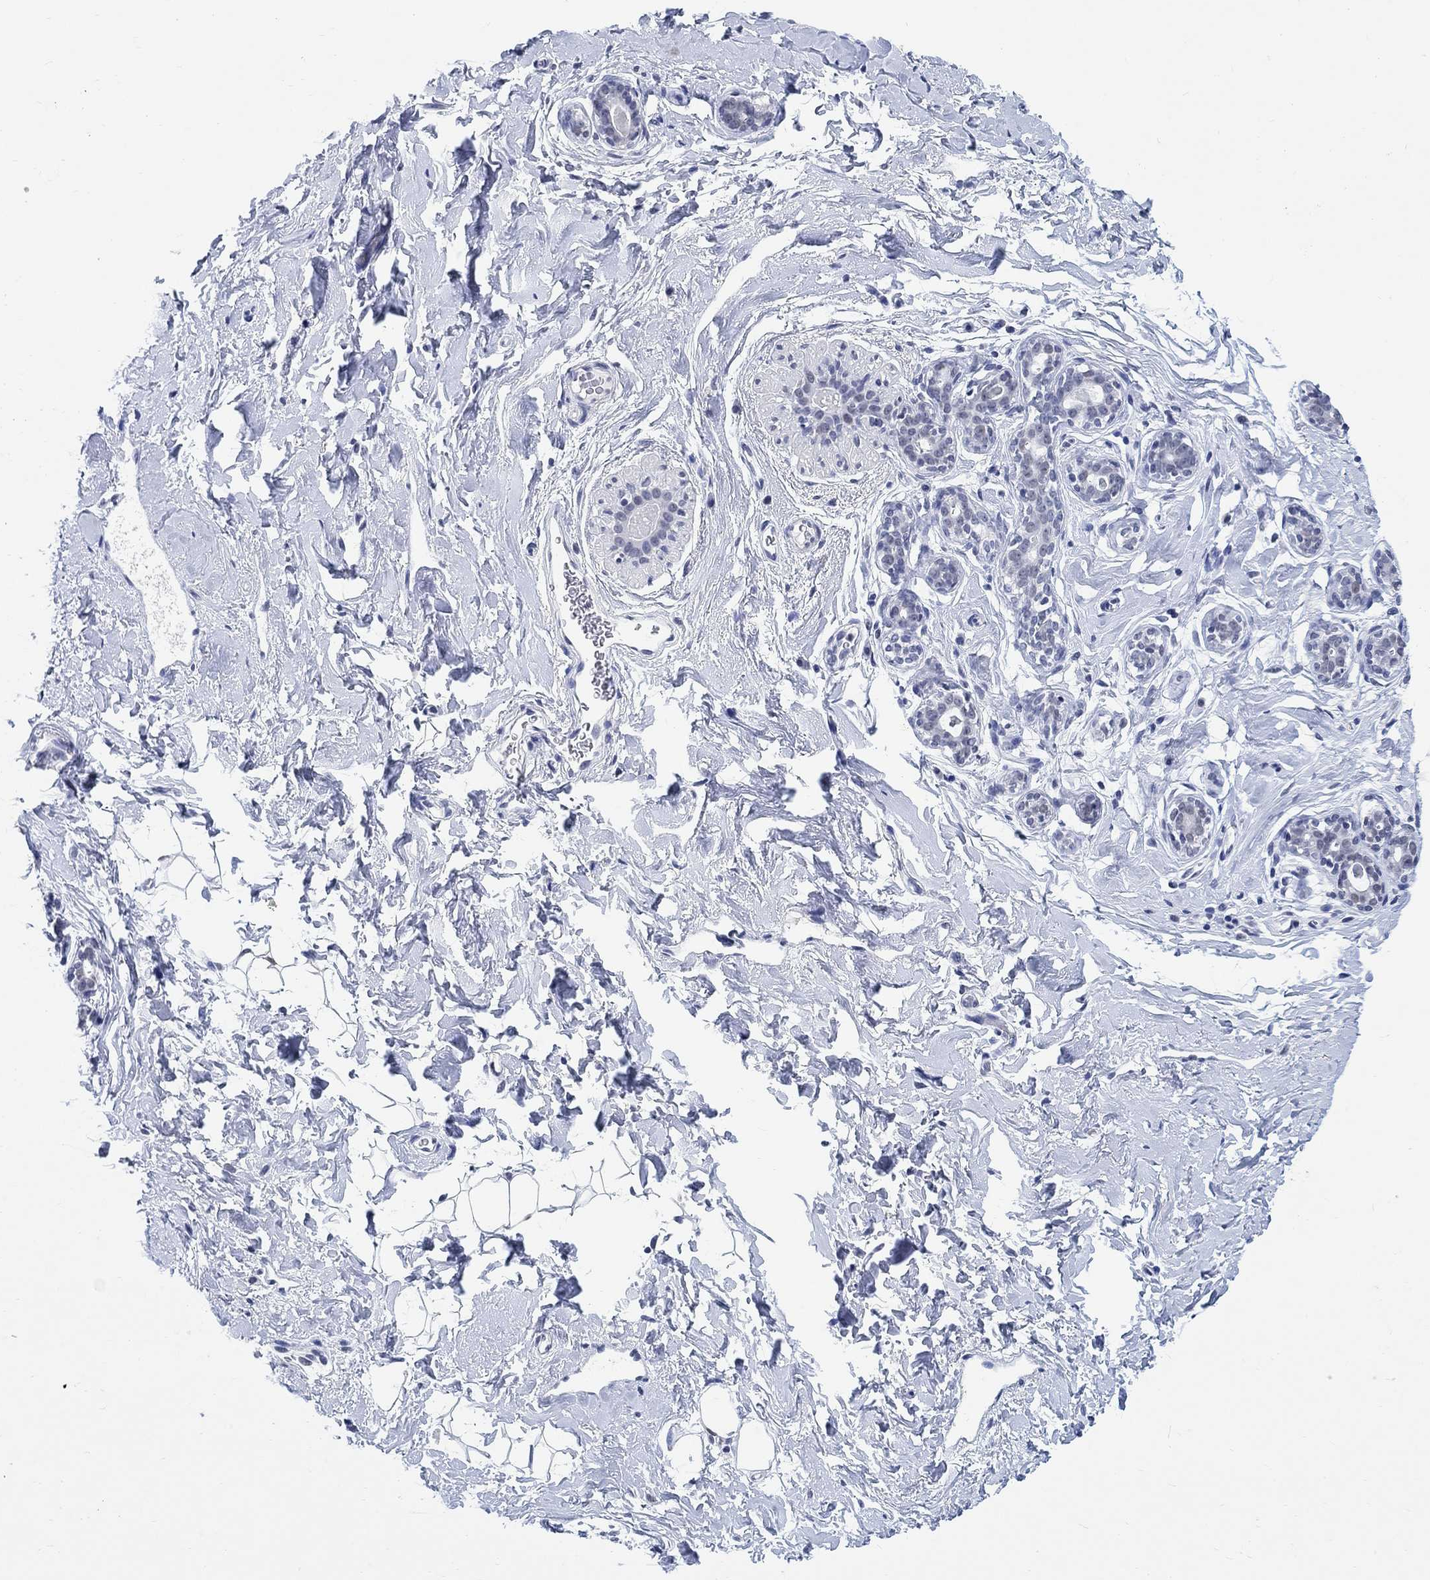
{"staining": {"intensity": "negative", "quantity": "none", "location": "none"}, "tissue": "breast", "cell_type": "Adipocytes", "image_type": "normal", "snomed": [{"axis": "morphology", "description": "Normal tissue, NOS"}, {"axis": "topography", "description": "Breast"}], "caption": "IHC image of benign human breast stained for a protein (brown), which shows no staining in adipocytes.", "gene": "ANKS1B", "patient": {"sex": "female", "age": 43}}